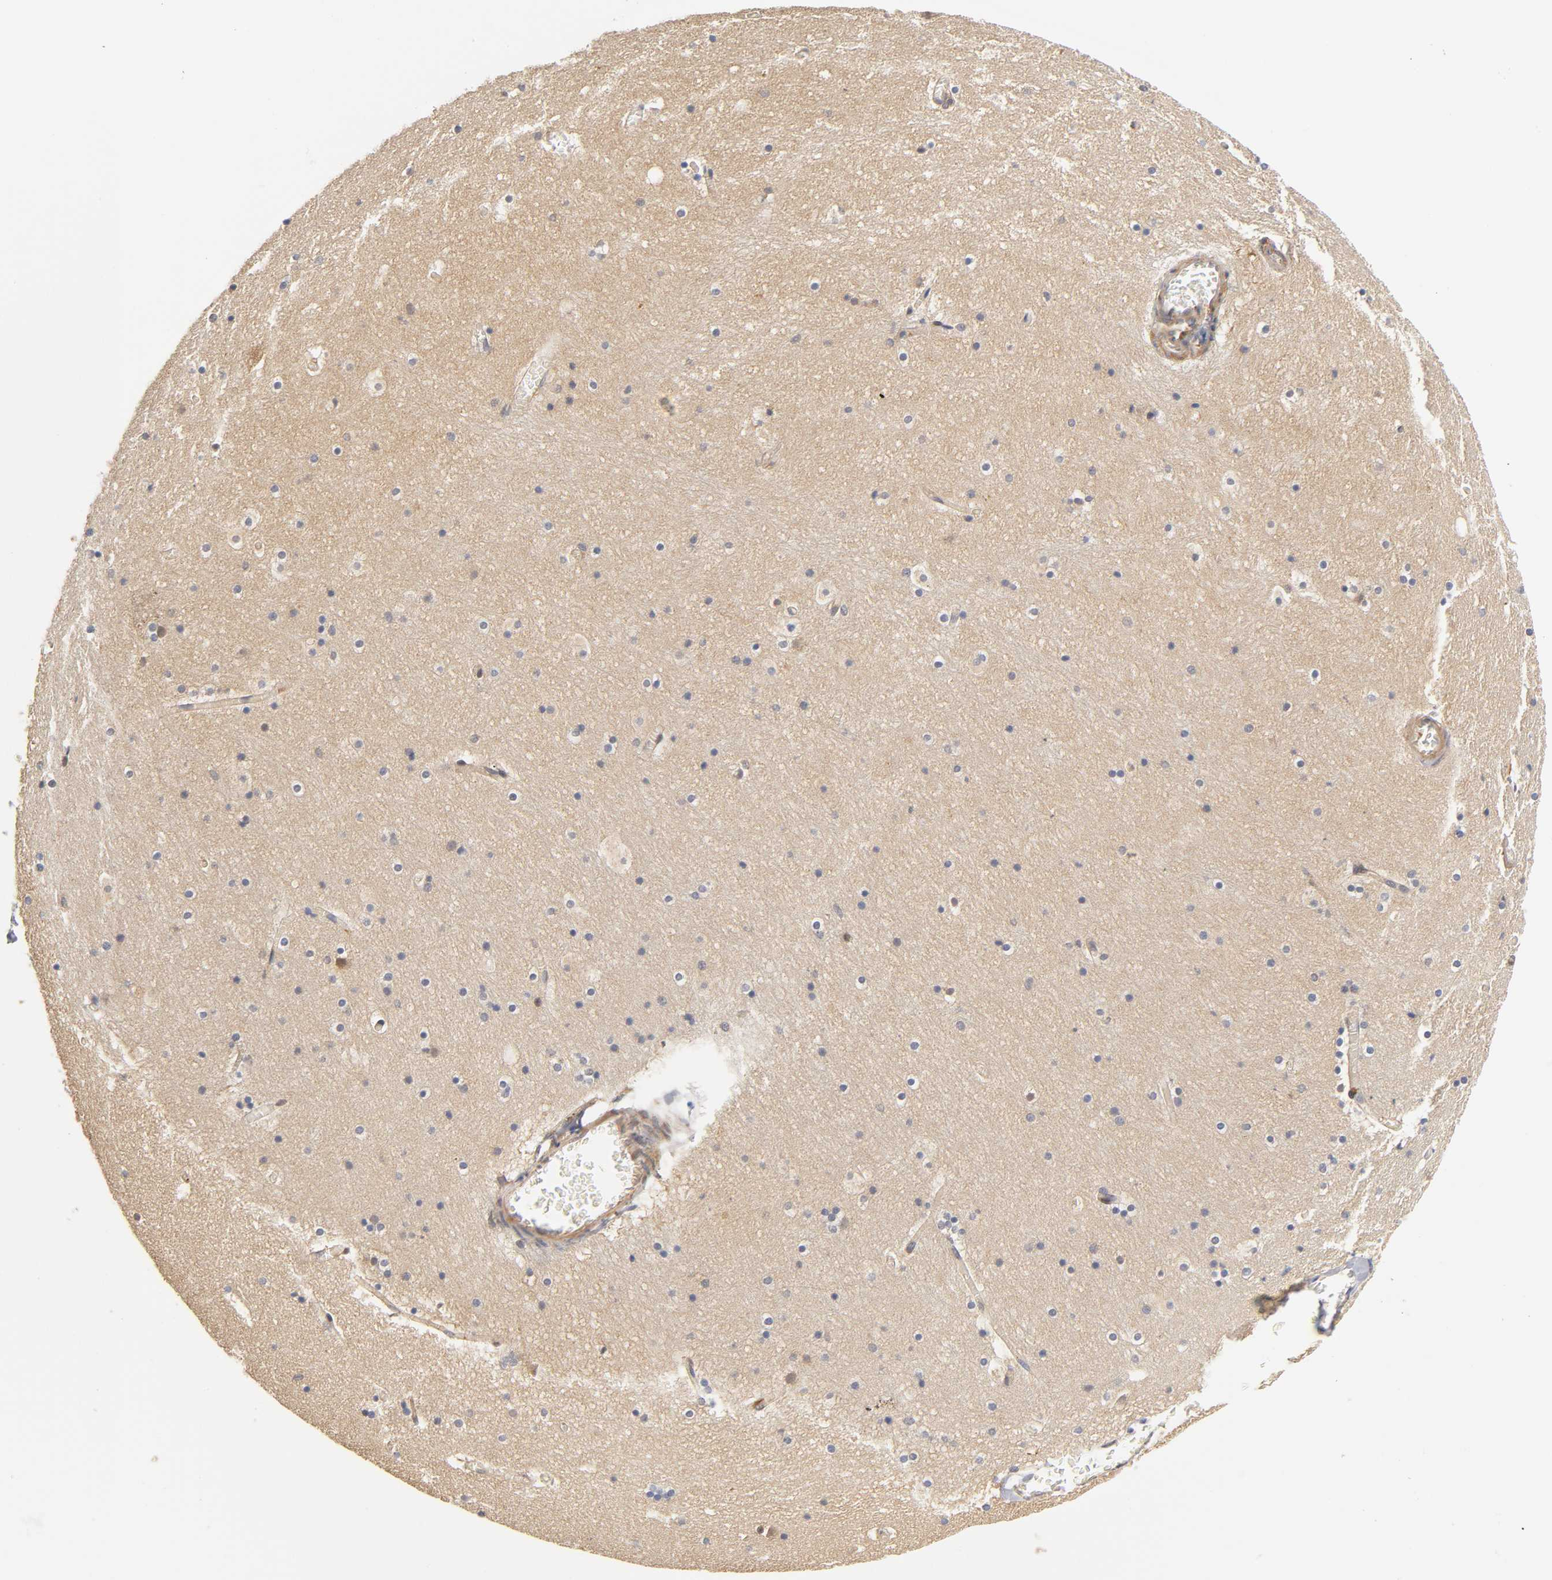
{"staining": {"intensity": "negative", "quantity": "none", "location": "none"}, "tissue": "hippocampus", "cell_type": "Glial cells", "image_type": "normal", "snomed": [{"axis": "morphology", "description": "Normal tissue, NOS"}, {"axis": "topography", "description": "Hippocampus"}], "caption": "This image is of normal hippocampus stained with immunohistochemistry (IHC) to label a protein in brown with the nuclei are counter-stained blue. There is no positivity in glial cells.", "gene": "PDE5A", "patient": {"sex": "male", "age": 45}}